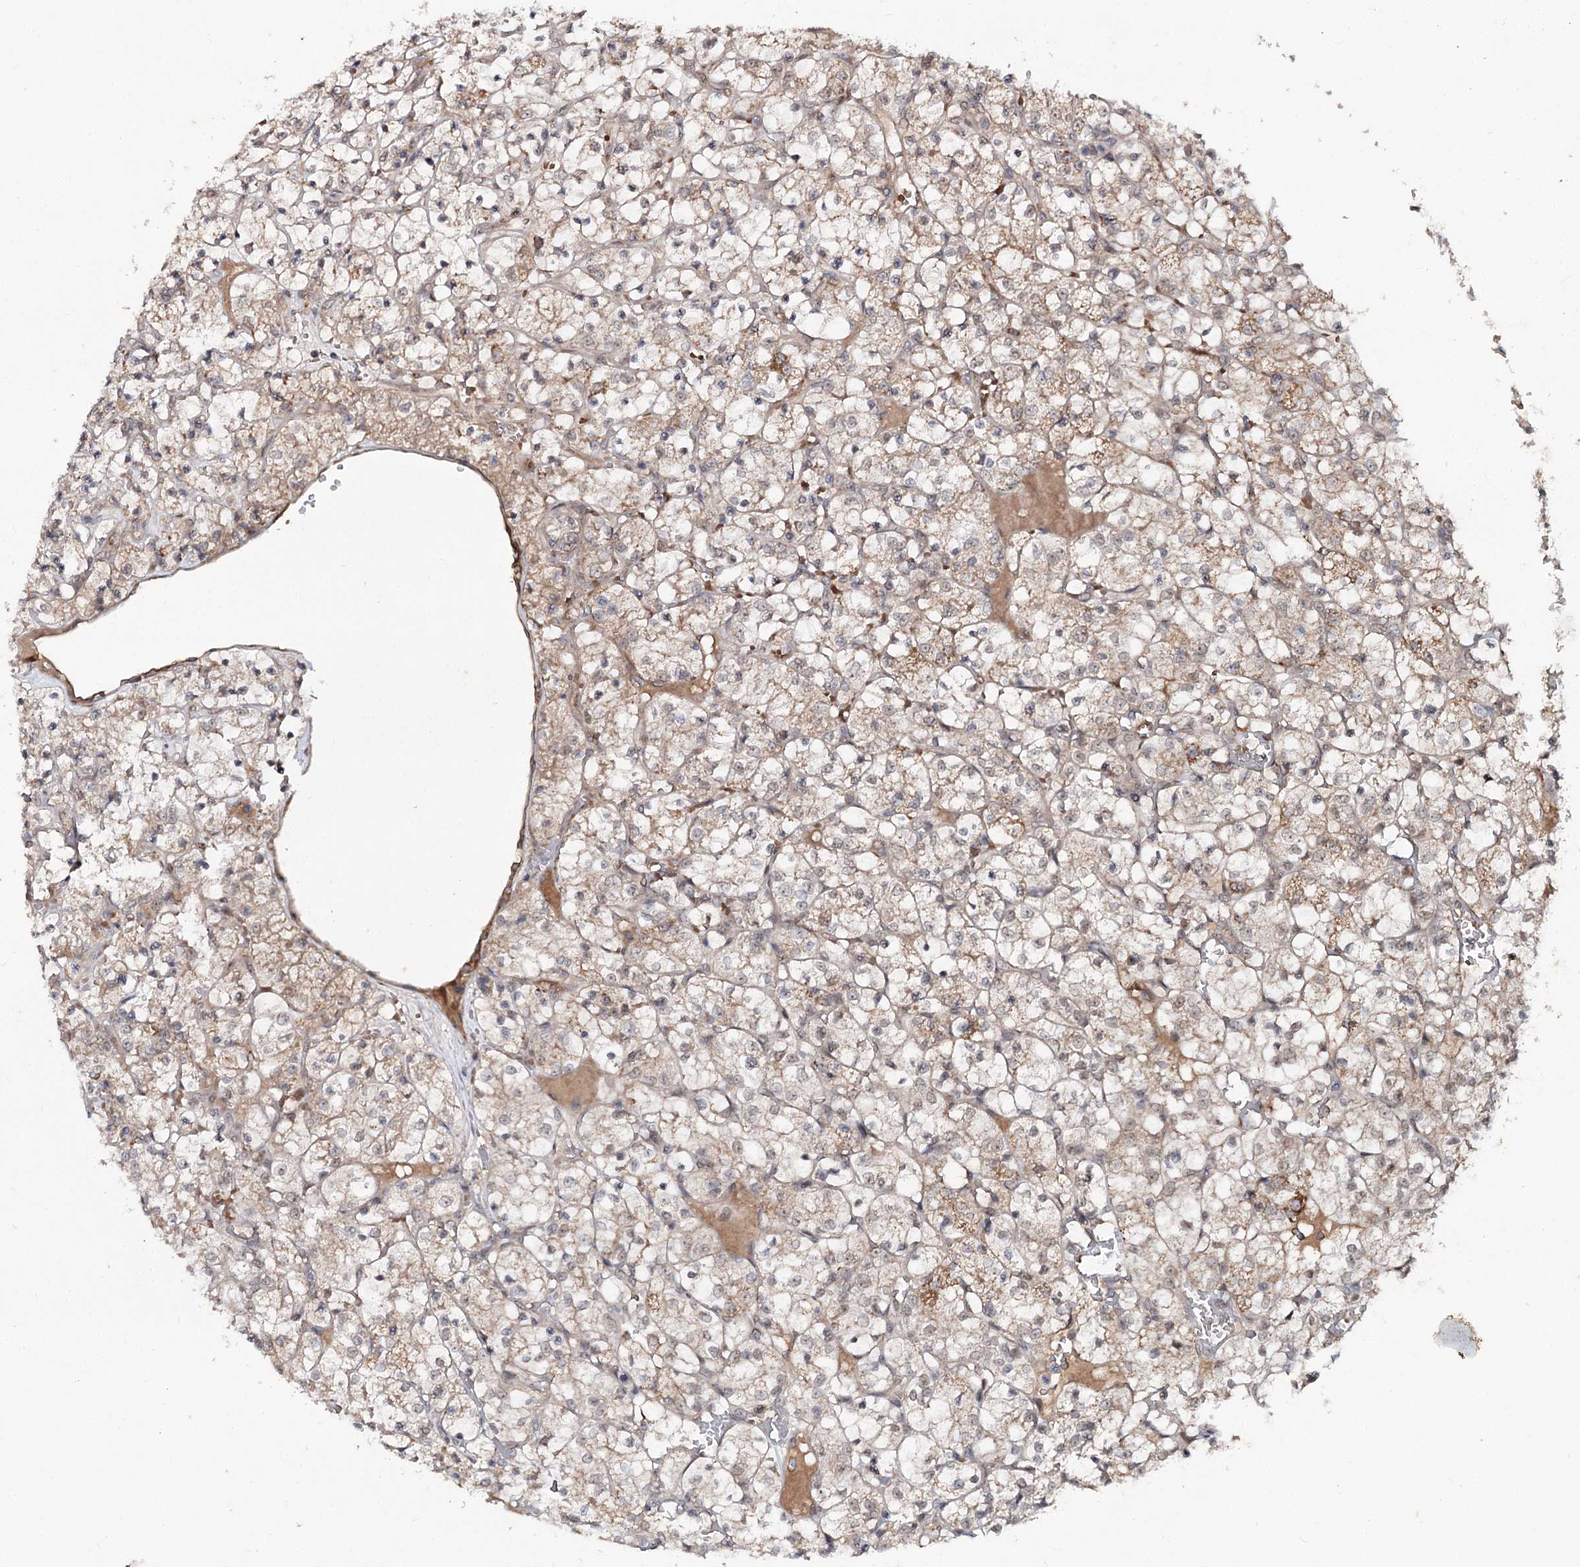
{"staining": {"intensity": "weak", "quantity": "25%-75%", "location": "cytoplasmic/membranous"}, "tissue": "renal cancer", "cell_type": "Tumor cells", "image_type": "cancer", "snomed": [{"axis": "morphology", "description": "Adenocarcinoma, NOS"}, {"axis": "topography", "description": "Kidney"}], "caption": "Immunohistochemistry (IHC) image of neoplastic tissue: human renal adenocarcinoma stained using immunohistochemistry shows low levels of weak protein expression localized specifically in the cytoplasmic/membranous of tumor cells, appearing as a cytoplasmic/membranous brown color.", "gene": "MSANTD2", "patient": {"sex": "female", "age": 69}}